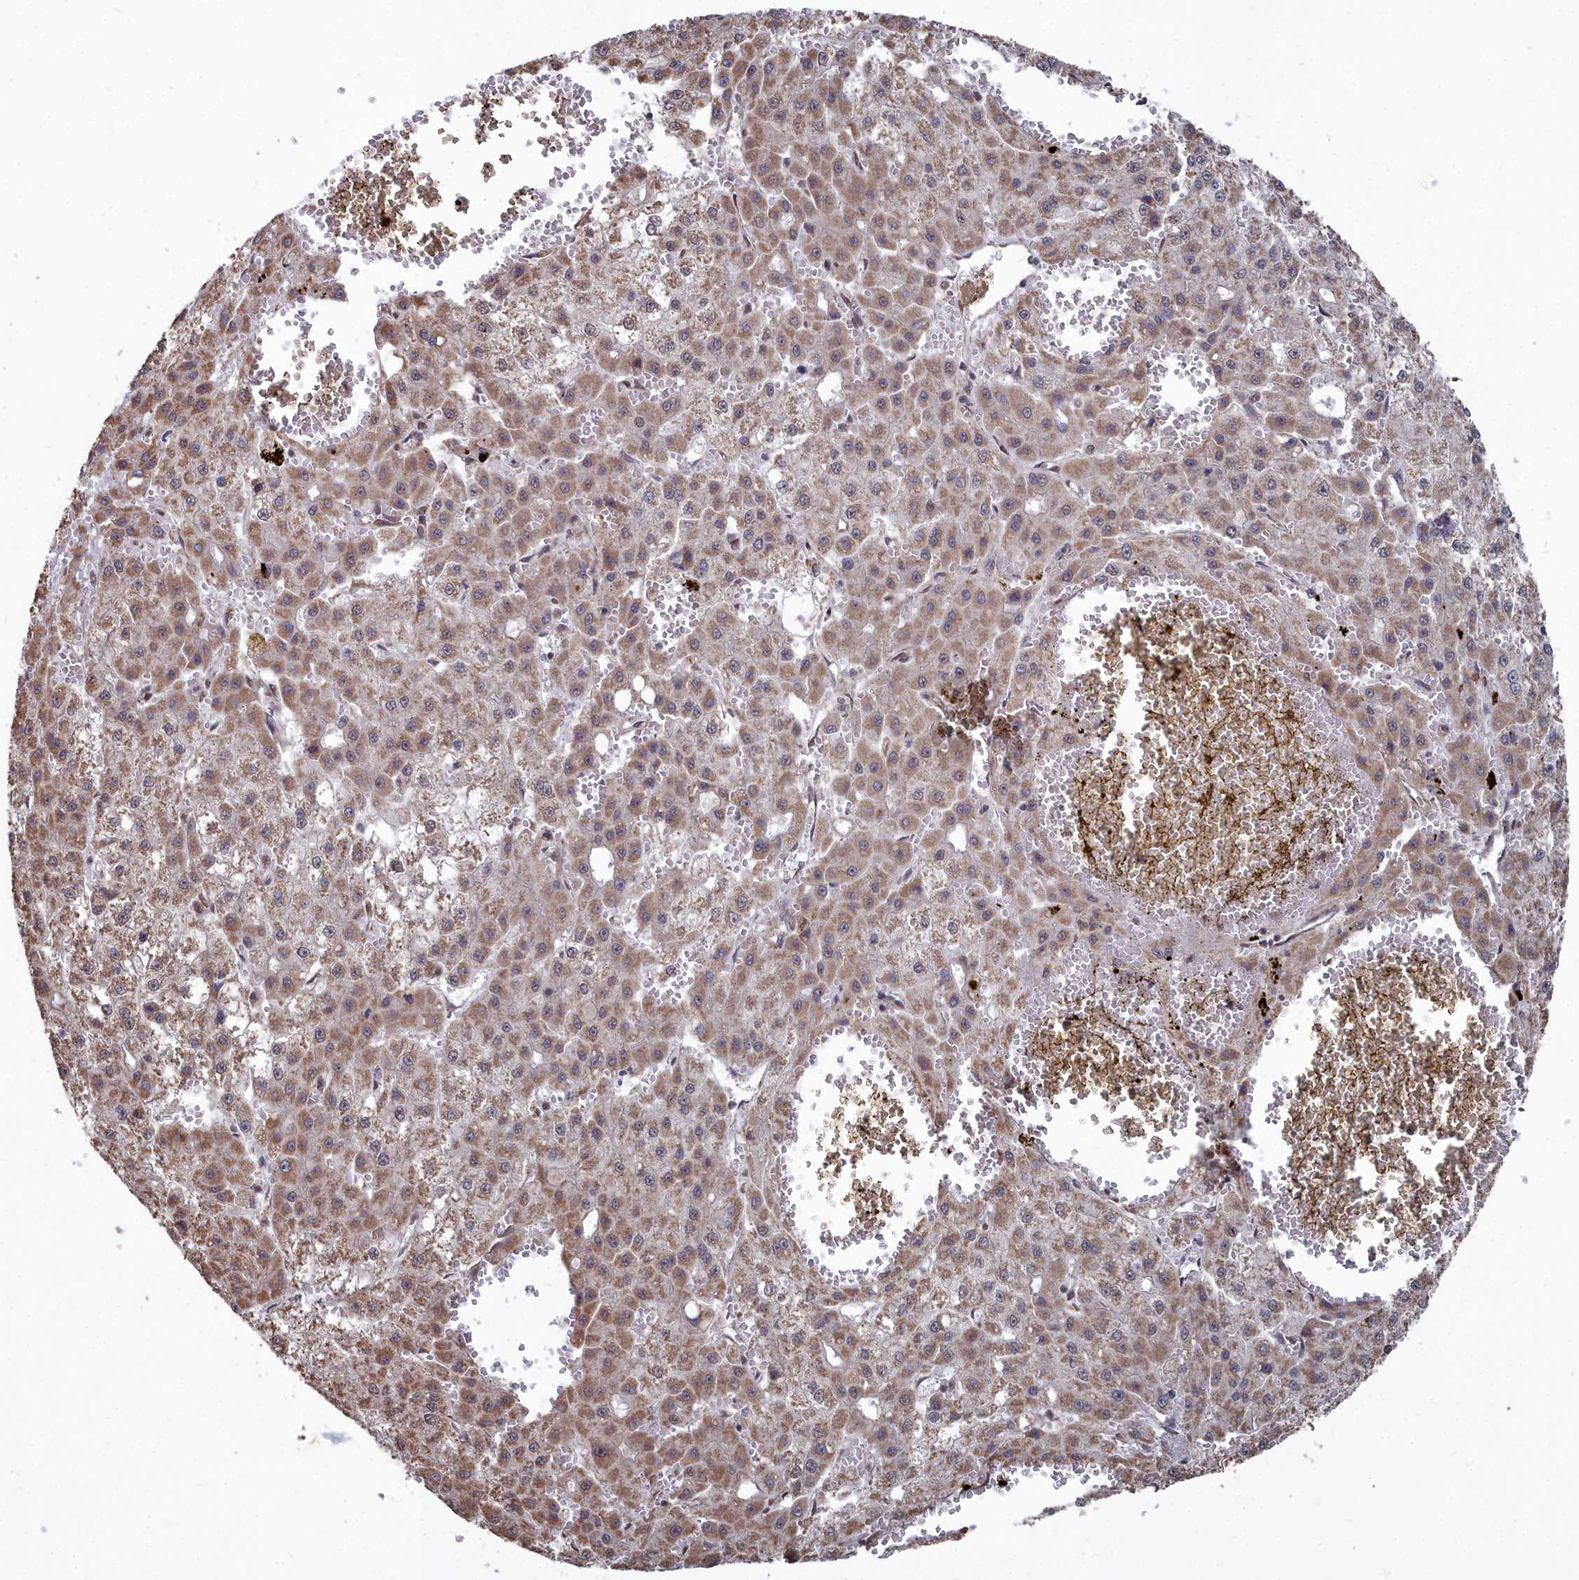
{"staining": {"intensity": "moderate", "quantity": ">75%", "location": "cytoplasmic/membranous"}, "tissue": "liver cancer", "cell_type": "Tumor cells", "image_type": "cancer", "snomed": [{"axis": "morphology", "description": "Carcinoma, Hepatocellular, NOS"}, {"axis": "topography", "description": "Liver"}], "caption": "This image reveals hepatocellular carcinoma (liver) stained with immunohistochemistry to label a protein in brown. The cytoplasmic/membranous of tumor cells show moderate positivity for the protein. Nuclei are counter-stained blue.", "gene": "CCNP", "patient": {"sex": "male", "age": 47}}